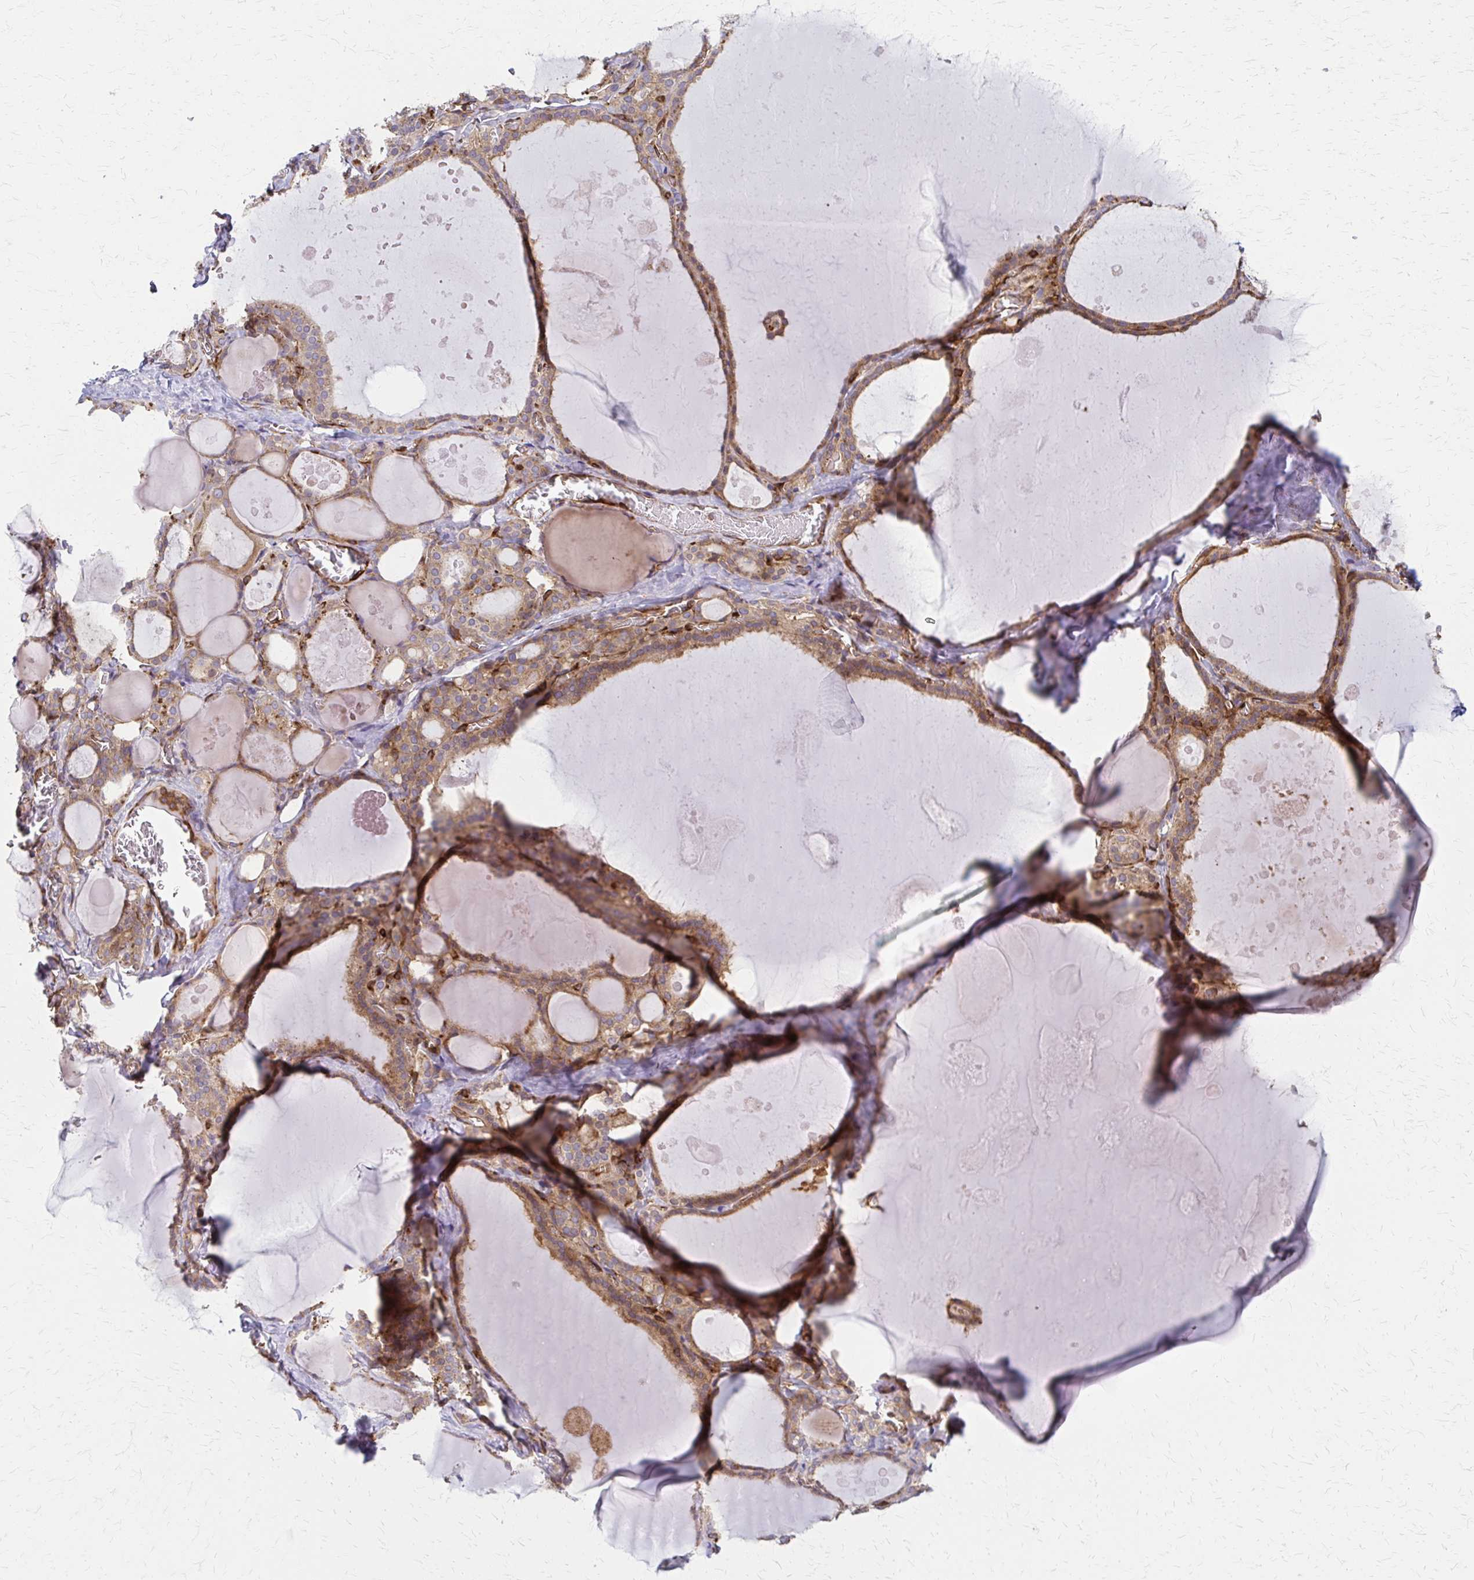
{"staining": {"intensity": "moderate", "quantity": ">75%", "location": "cytoplasmic/membranous"}, "tissue": "thyroid gland", "cell_type": "Glandular cells", "image_type": "normal", "snomed": [{"axis": "morphology", "description": "Normal tissue, NOS"}, {"axis": "topography", "description": "Thyroid gland"}], "caption": "Immunohistochemistry photomicrograph of normal human thyroid gland stained for a protein (brown), which demonstrates medium levels of moderate cytoplasmic/membranous positivity in about >75% of glandular cells.", "gene": "WASF2", "patient": {"sex": "male", "age": 56}}